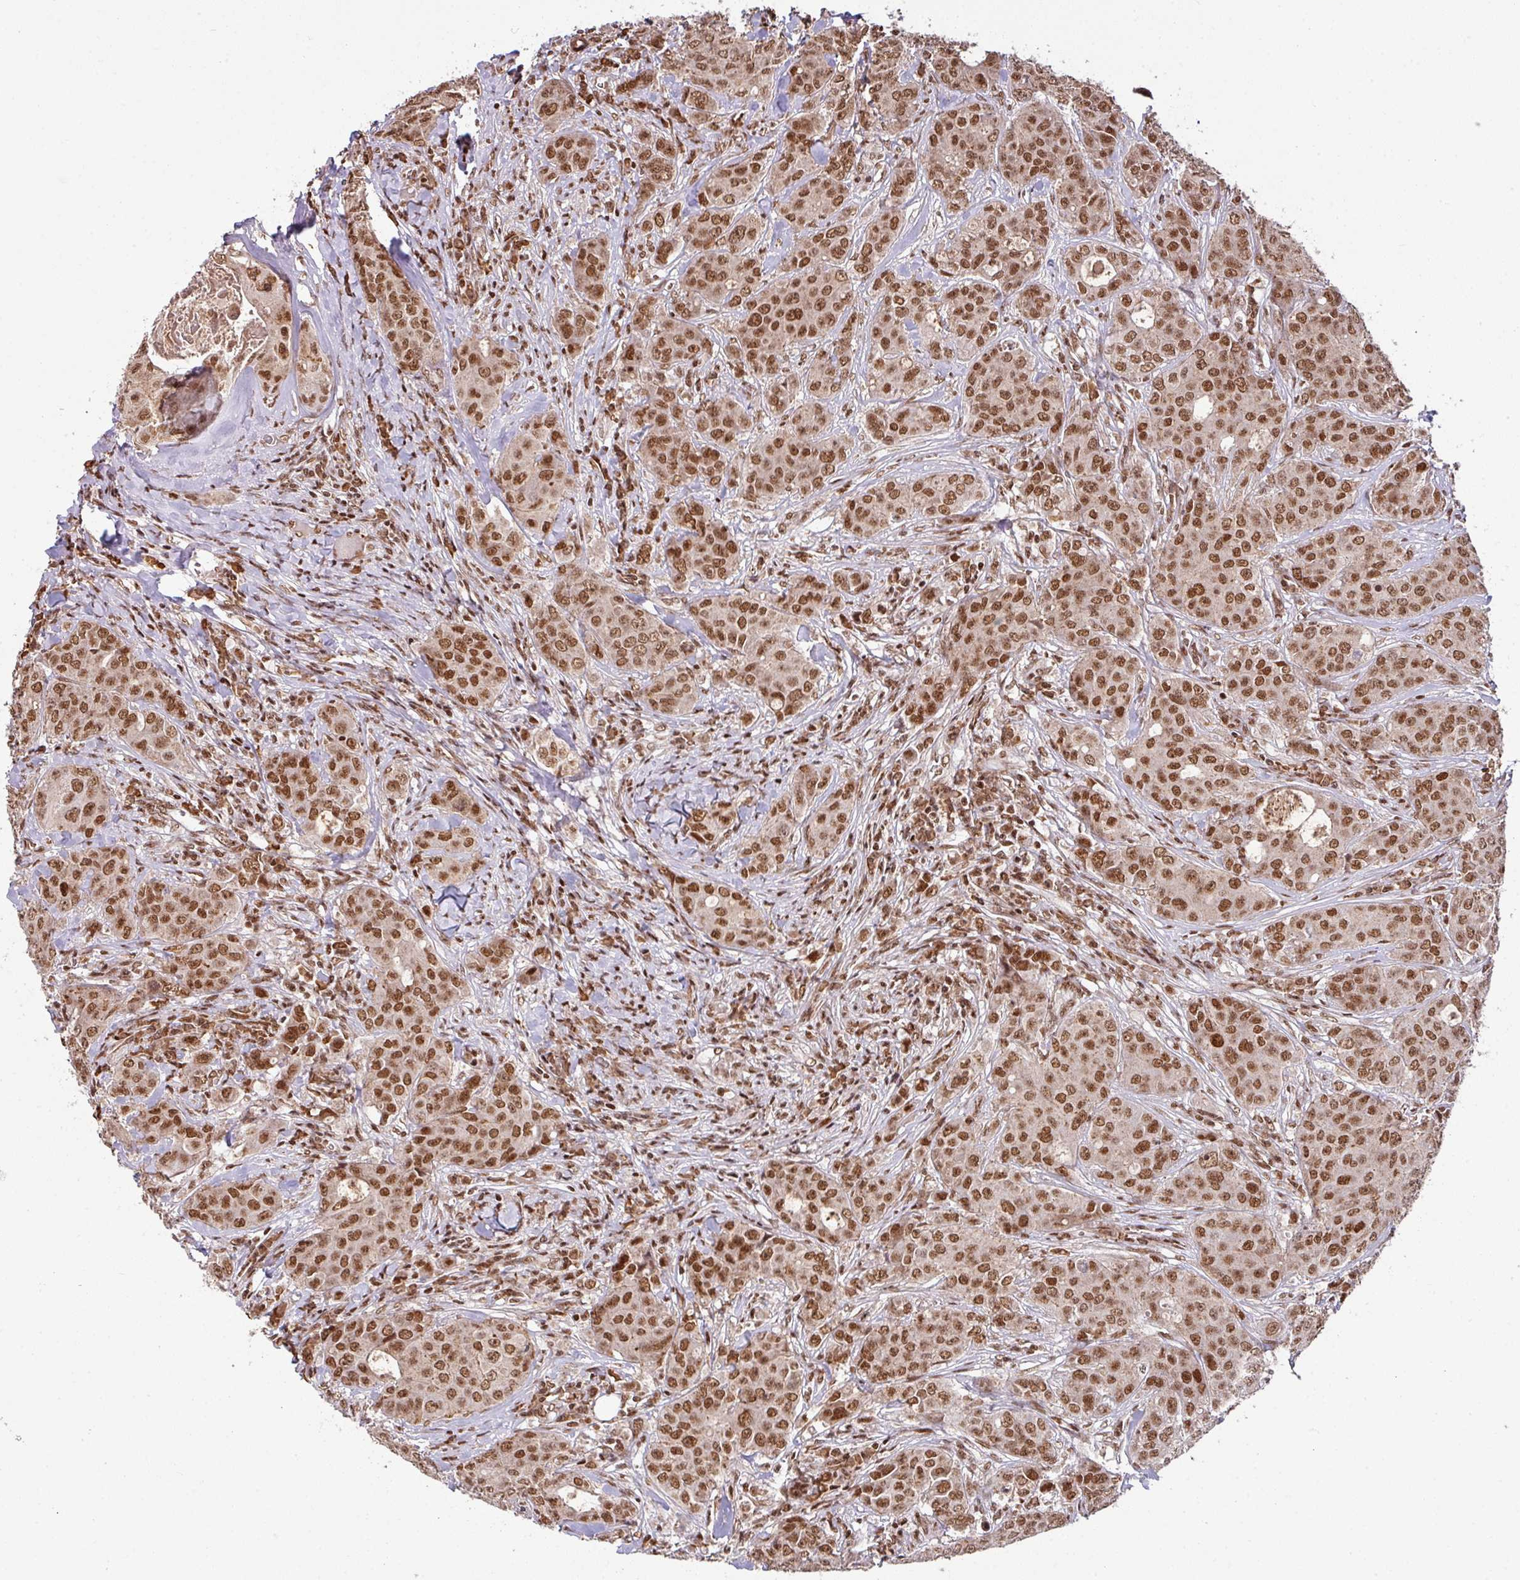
{"staining": {"intensity": "moderate", "quantity": ">75%", "location": "nuclear"}, "tissue": "breast cancer", "cell_type": "Tumor cells", "image_type": "cancer", "snomed": [{"axis": "morphology", "description": "Duct carcinoma"}, {"axis": "topography", "description": "Breast"}], "caption": "Tumor cells show medium levels of moderate nuclear staining in approximately >75% of cells in infiltrating ductal carcinoma (breast).", "gene": "PHF23", "patient": {"sex": "female", "age": 43}}